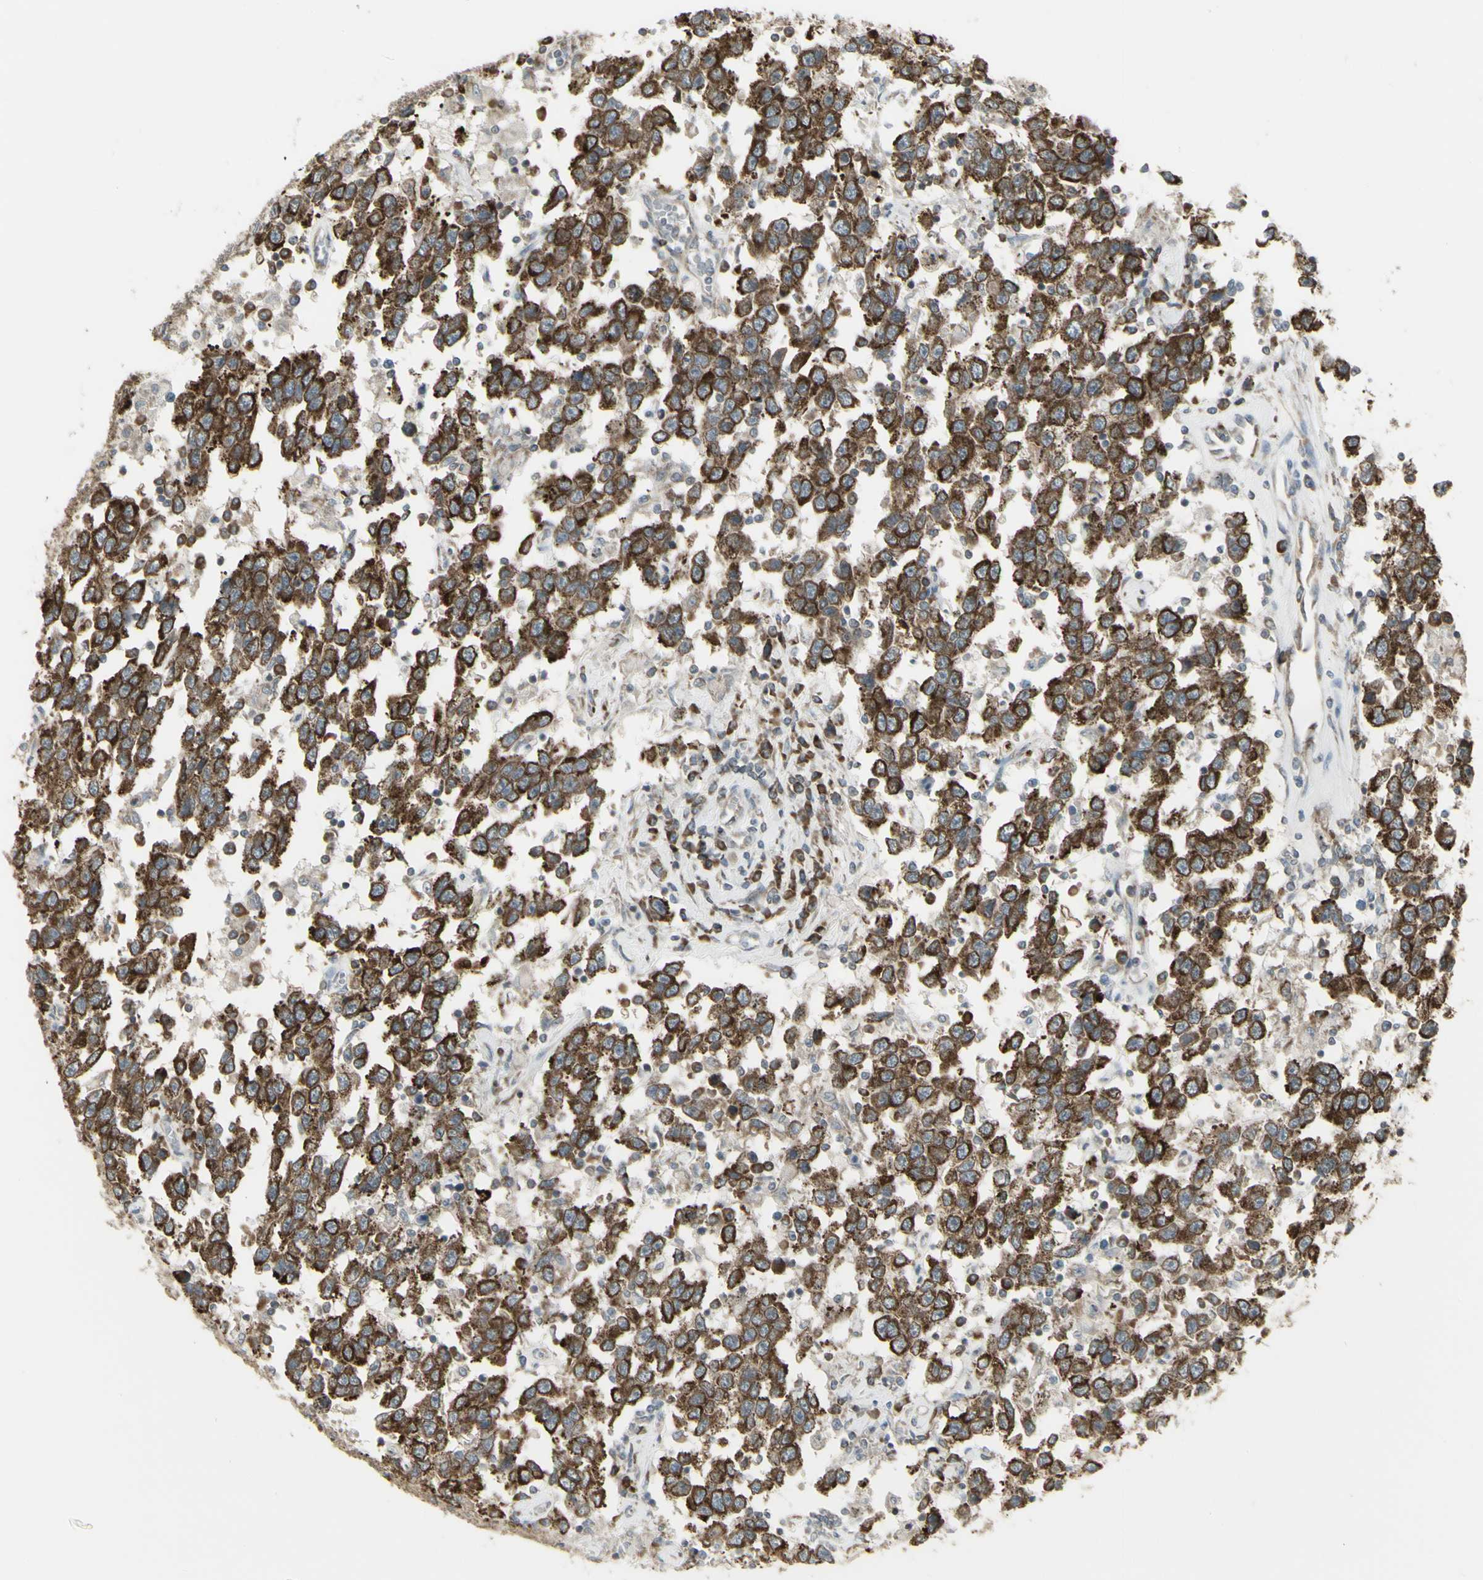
{"staining": {"intensity": "strong", "quantity": ">75%", "location": "cytoplasmic/membranous"}, "tissue": "testis cancer", "cell_type": "Tumor cells", "image_type": "cancer", "snomed": [{"axis": "morphology", "description": "Seminoma, NOS"}, {"axis": "topography", "description": "Testis"}], "caption": "IHC image of neoplastic tissue: human testis cancer (seminoma) stained using IHC reveals high levels of strong protein expression localized specifically in the cytoplasmic/membranous of tumor cells, appearing as a cytoplasmic/membranous brown color.", "gene": "FKBP3", "patient": {"sex": "male", "age": 41}}